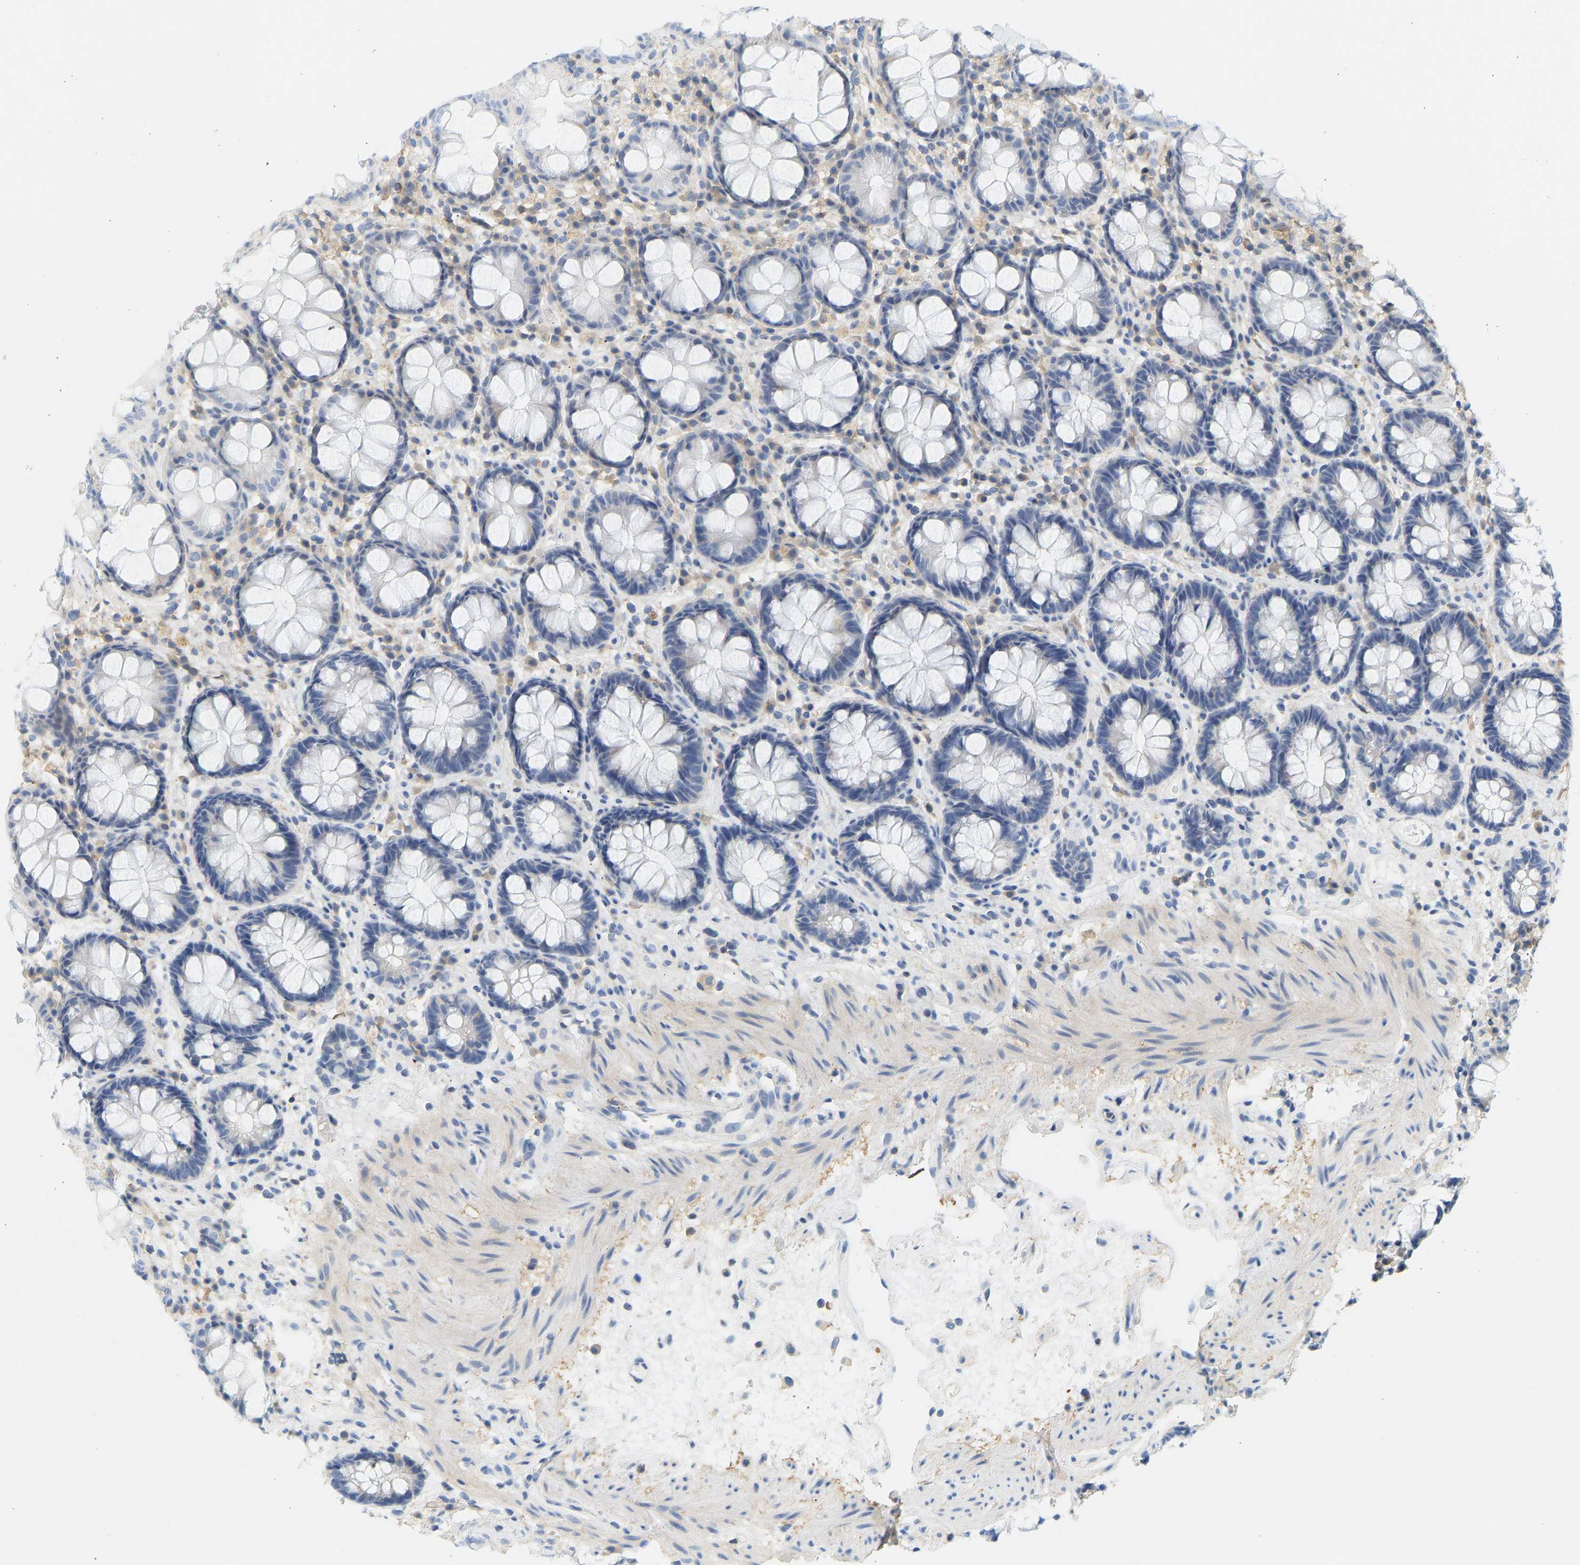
{"staining": {"intensity": "negative", "quantity": "none", "location": "none"}, "tissue": "rectum", "cell_type": "Glandular cells", "image_type": "normal", "snomed": [{"axis": "morphology", "description": "Normal tissue, NOS"}, {"axis": "topography", "description": "Rectum"}], "caption": "Immunohistochemical staining of normal human rectum reveals no significant staining in glandular cells. (DAB IHC visualized using brightfield microscopy, high magnification).", "gene": "BVES", "patient": {"sex": "male", "age": 64}}